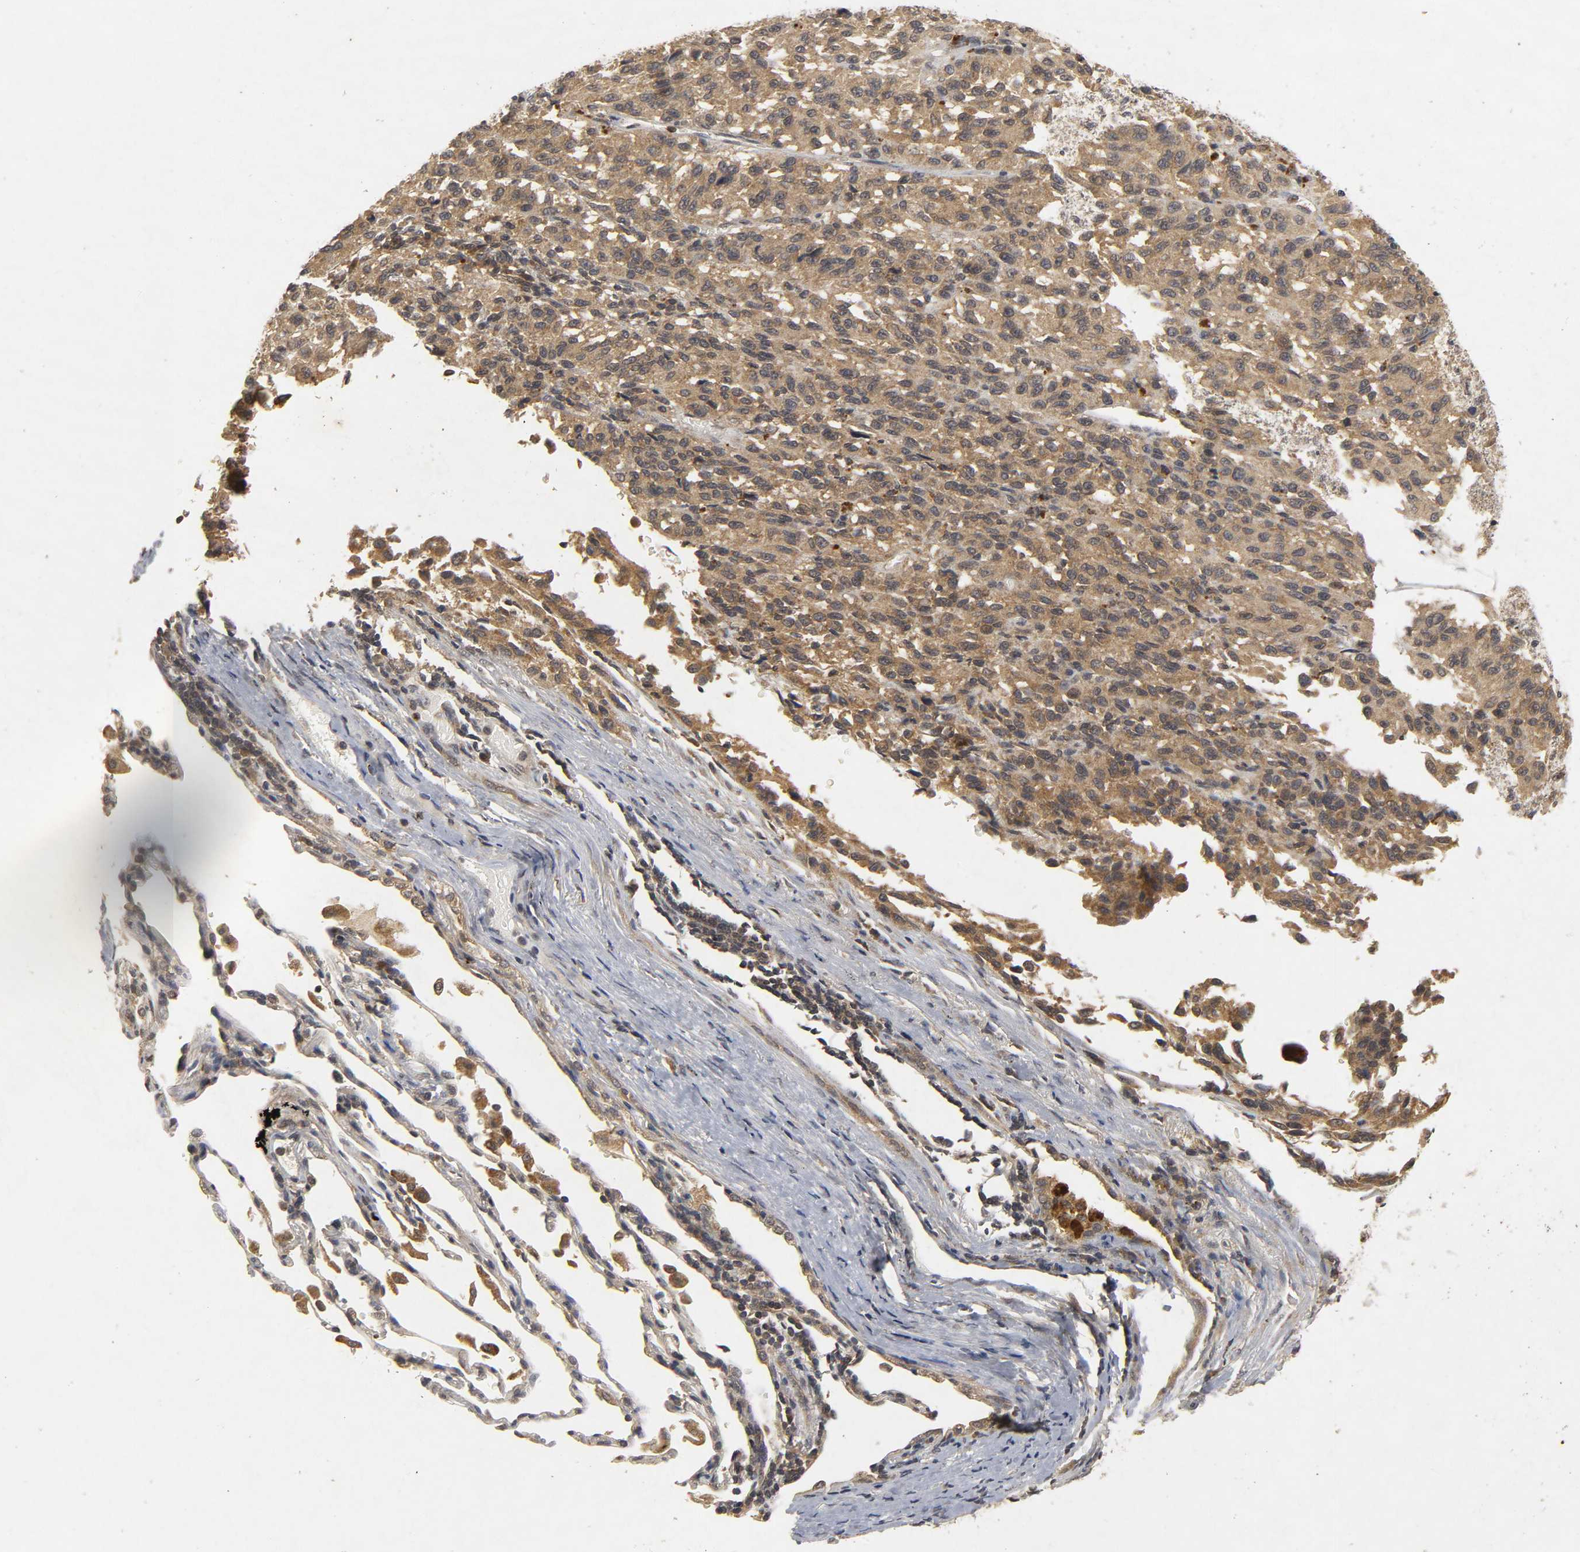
{"staining": {"intensity": "moderate", "quantity": ">75%", "location": "cytoplasmic/membranous"}, "tissue": "melanoma", "cell_type": "Tumor cells", "image_type": "cancer", "snomed": [{"axis": "morphology", "description": "Malignant melanoma, Metastatic site"}, {"axis": "topography", "description": "Lung"}], "caption": "A high-resolution image shows immunohistochemistry (IHC) staining of melanoma, which shows moderate cytoplasmic/membranous staining in approximately >75% of tumor cells. Immunohistochemistry (ihc) stains the protein in brown and the nuclei are stained blue.", "gene": "TRAF6", "patient": {"sex": "male", "age": 64}}